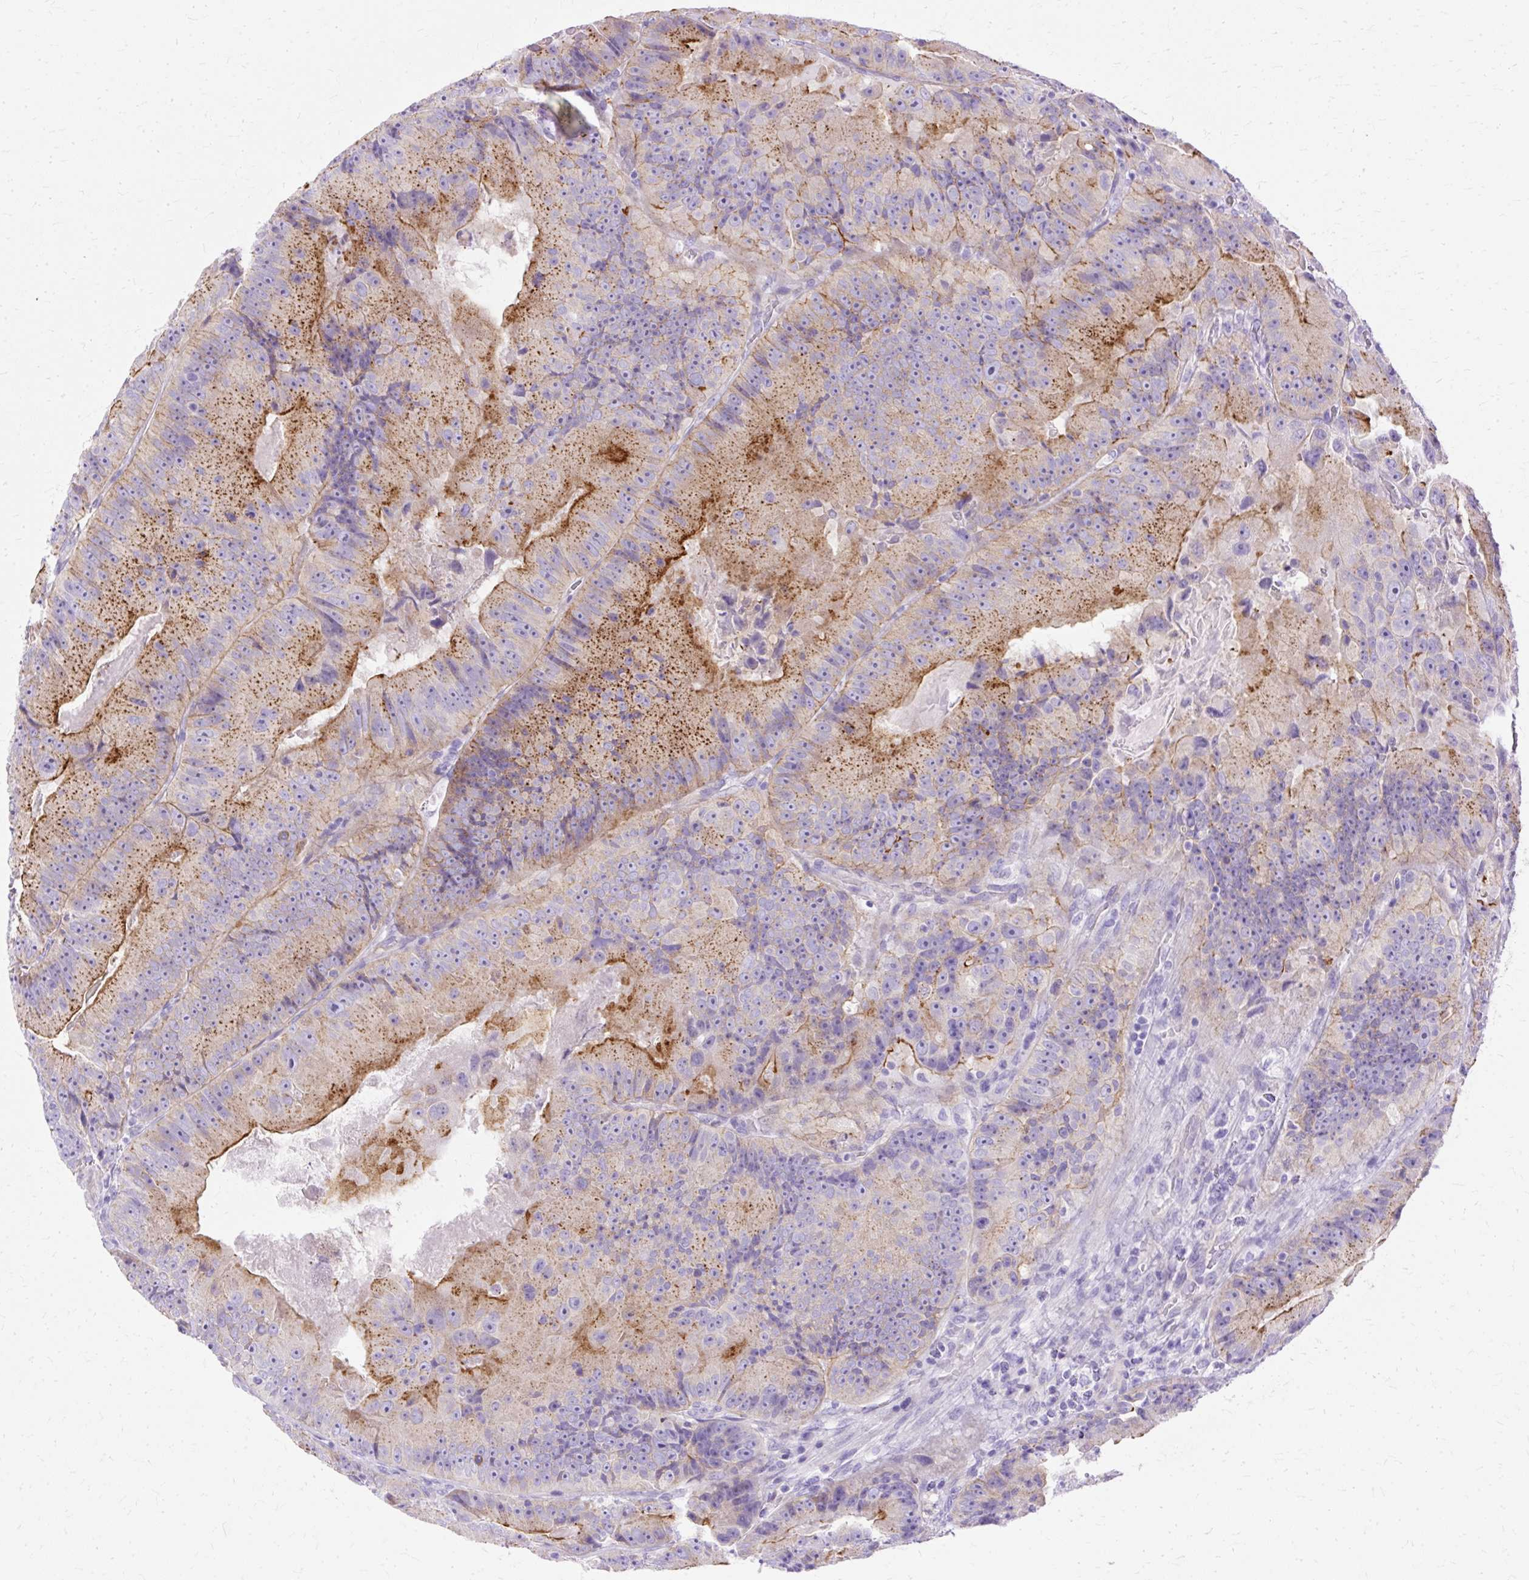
{"staining": {"intensity": "moderate", "quantity": "25%-75%", "location": "cytoplasmic/membranous"}, "tissue": "colorectal cancer", "cell_type": "Tumor cells", "image_type": "cancer", "snomed": [{"axis": "morphology", "description": "Adenocarcinoma, NOS"}, {"axis": "topography", "description": "Colon"}], "caption": "Adenocarcinoma (colorectal) stained with immunohistochemistry demonstrates moderate cytoplasmic/membranous staining in approximately 25%-75% of tumor cells. Nuclei are stained in blue.", "gene": "MYO6", "patient": {"sex": "female", "age": 86}}